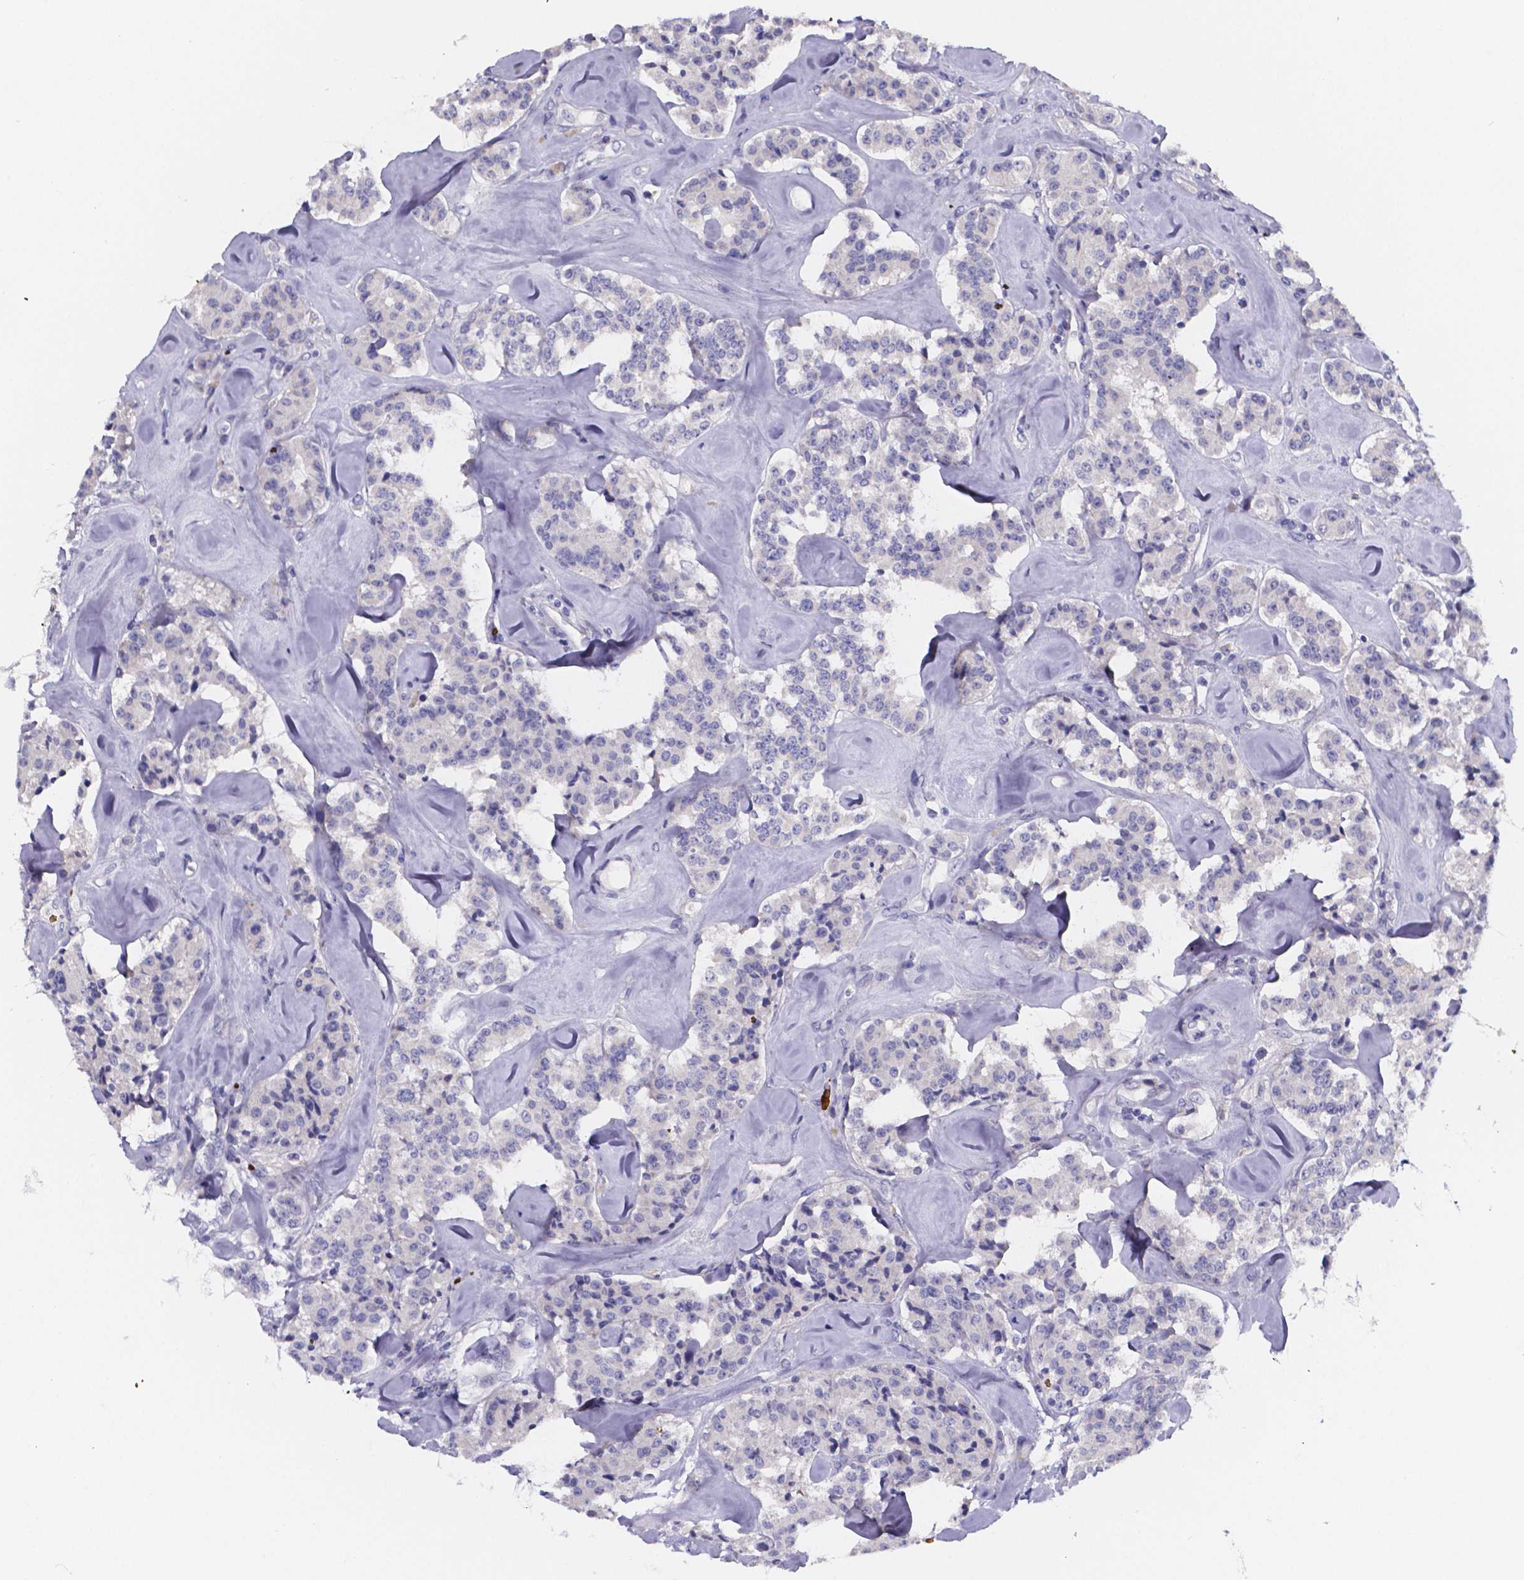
{"staining": {"intensity": "negative", "quantity": "none", "location": "none"}, "tissue": "carcinoid", "cell_type": "Tumor cells", "image_type": "cancer", "snomed": [{"axis": "morphology", "description": "Carcinoid, malignant, NOS"}, {"axis": "topography", "description": "Pancreas"}], "caption": "The IHC photomicrograph has no significant staining in tumor cells of carcinoid (malignant) tissue. (DAB IHC, high magnification).", "gene": "GABRA3", "patient": {"sex": "male", "age": 41}}